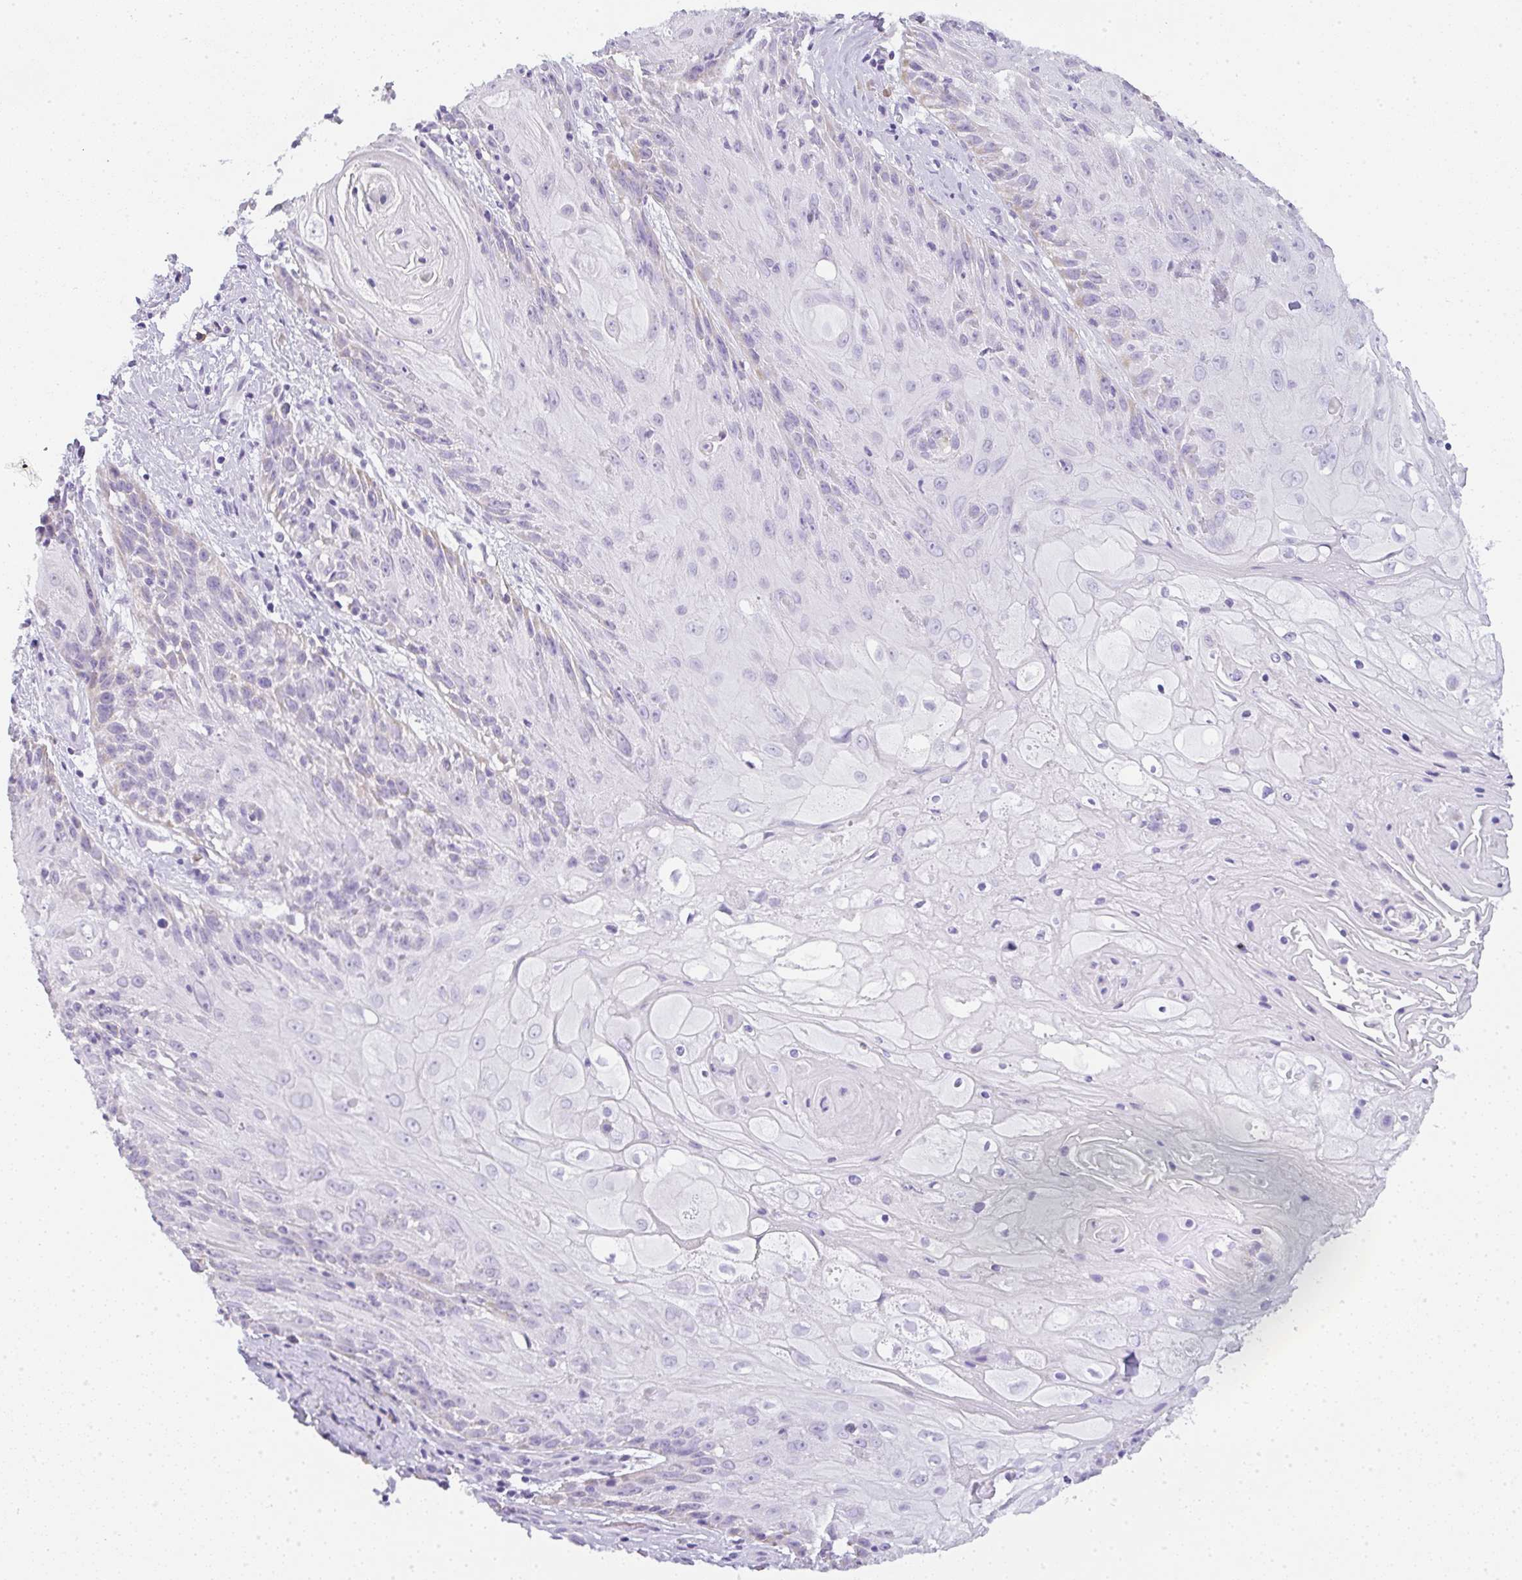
{"staining": {"intensity": "negative", "quantity": "none", "location": "none"}, "tissue": "skin cancer", "cell_type": "Tumor cells", "image_type": "cancer", "snomed": [{"axis": "morphology", "description": "Squamous cell carcinoma, NOS"}, {"axis": "topography", "description": "Skin"}, {"axis": "topography", "description": "Vulva"}], "caption": "Skin squamous cell carcinoma stained for a protein using immunohistochemistry (IHC) shows no staining tumor cells.", "gene": "LPAR4", "patient": {"sex": "female", "age": 76}}